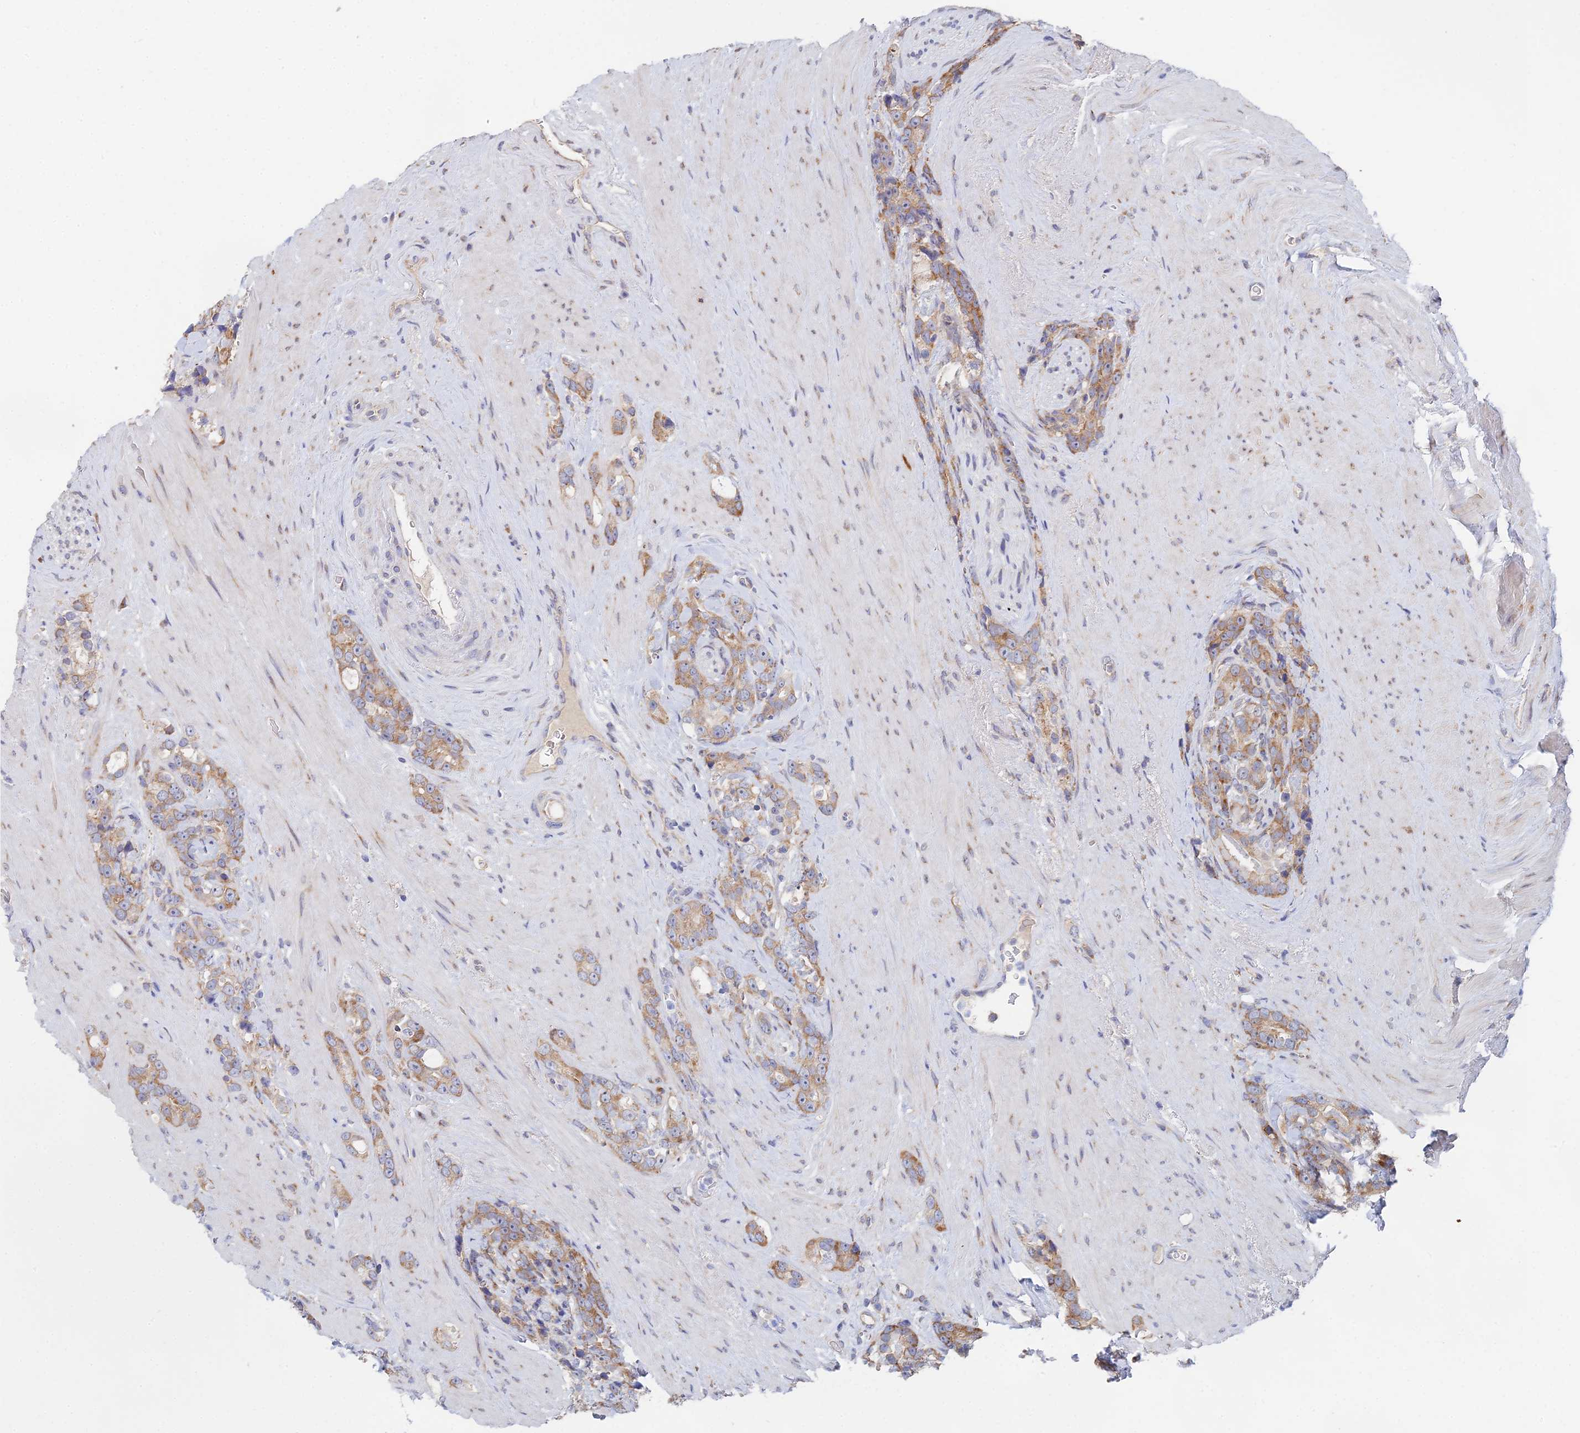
{"staining": {"intensity": "moderate", "quantity": ">75%", "location": "cytoplasmic/membranous"}, "tissue": "prostate cancer", "cell_type": "Tumor cells", "image_type": "cancer", "snomed": [{"axis": "morphology", "description": "Adenocarcinoma, High grade"}, {"axis": "topography", "description": "Prostate"}], "caption": "The micrograph shows a brown stain indicating the presence of a protein in the cytoplasmic/membranous of tumor cells in high-grade adenocarcinoma (prostate).", "gene": "ELOF1", "patient": {"sex": "male", "age": 74}}